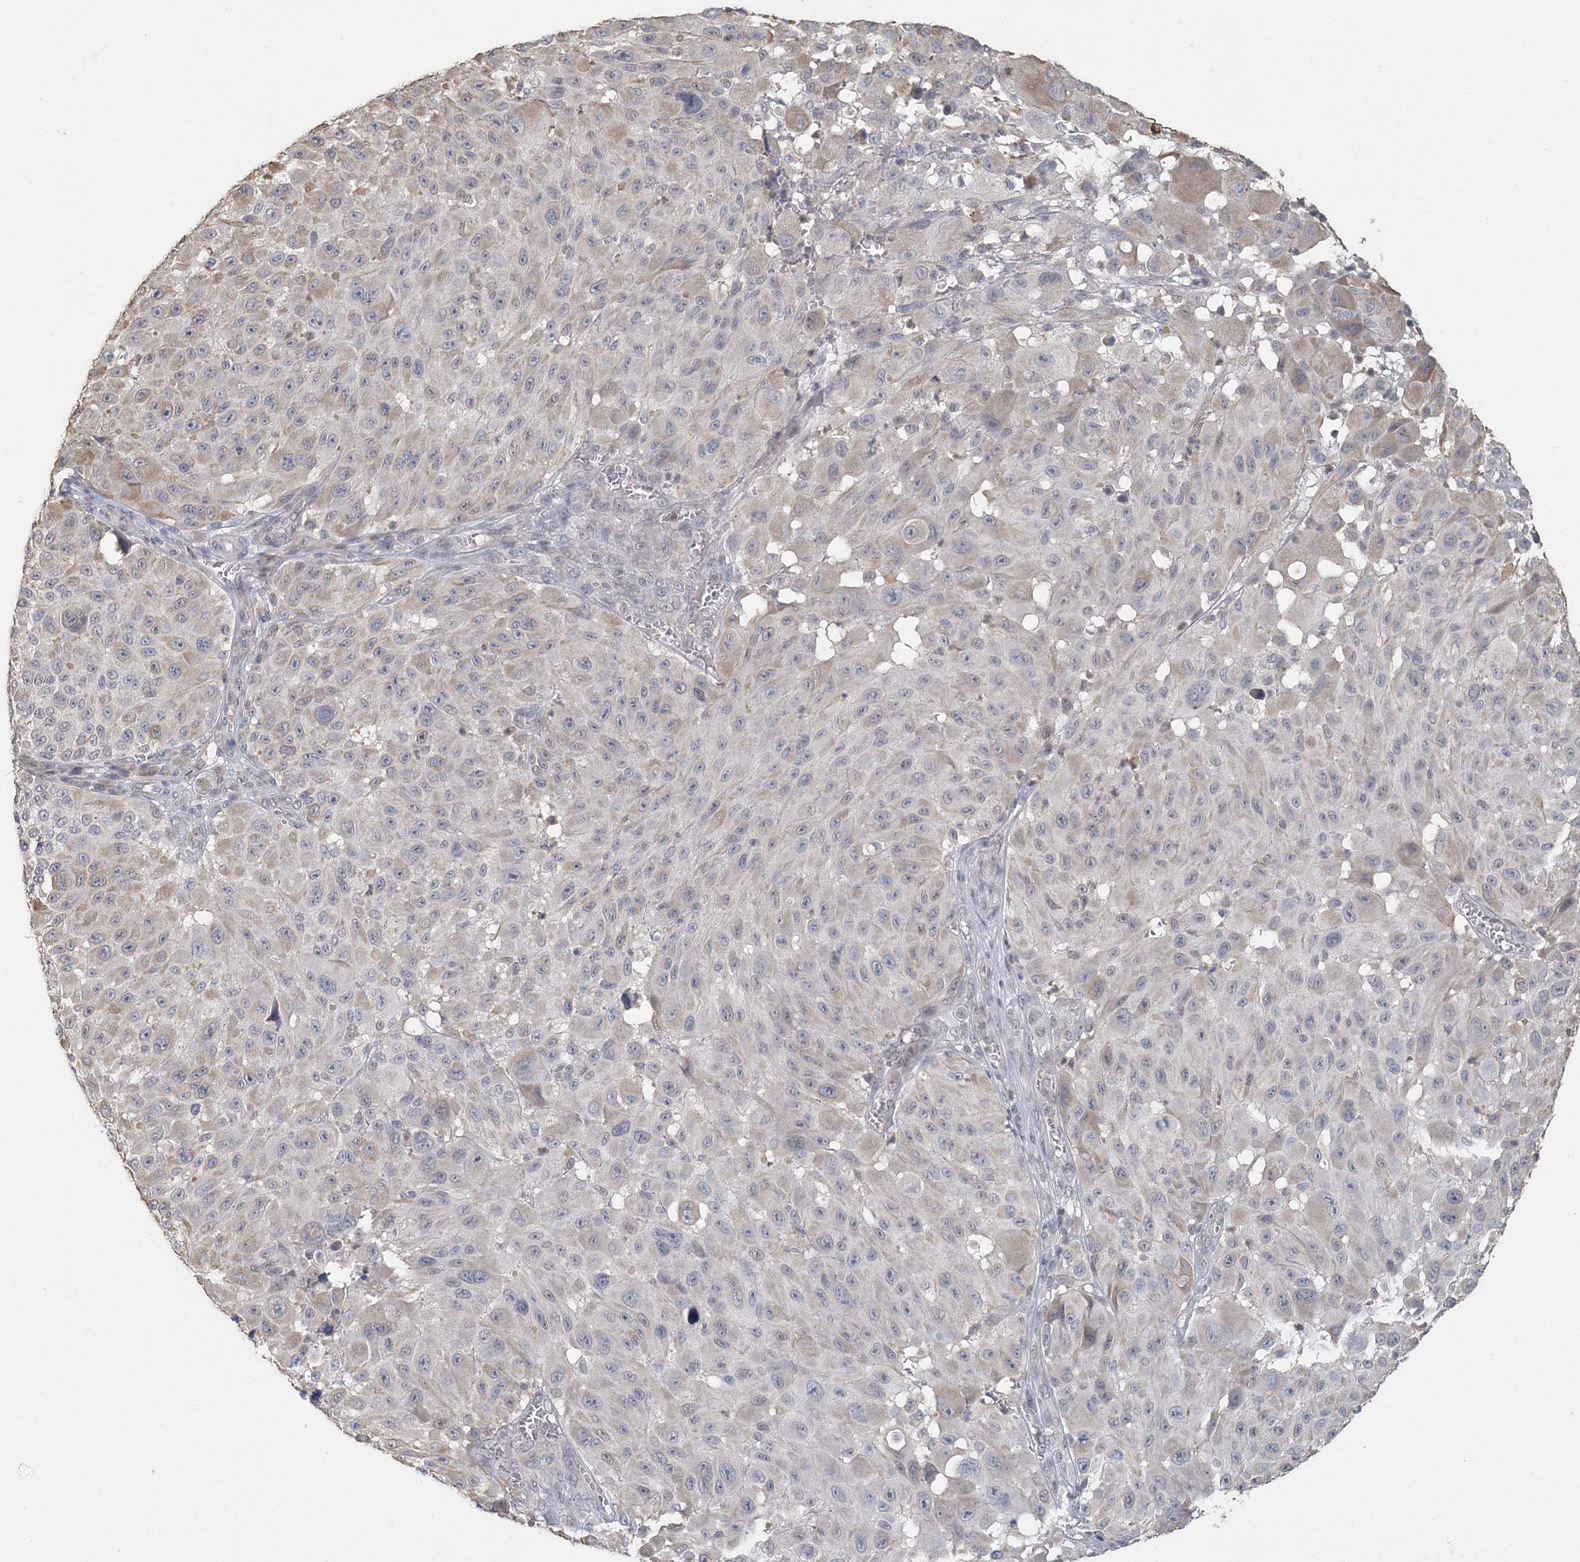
{"staining": {"intensity": "weak", "quantity": "<25%", "location": "cytoplasmic/membranous"}, "tissue": "melanoma", "cell_type": "Tumor cells", "image_type": "cancer", "snomed": [{"axis": "morphology", "description": "Malignant melanoma, NOS"}, {"axis": "topography", "description": "Skin"}], "caption": "Immunohistochemistry photomicrograph of neoplastic tissue: human malignant melanoma stained with DAB demonstrates no significant protein expression in tumor cells.", "gene": "UIMC1", "patient": {"sex": "male", "age": 83}}